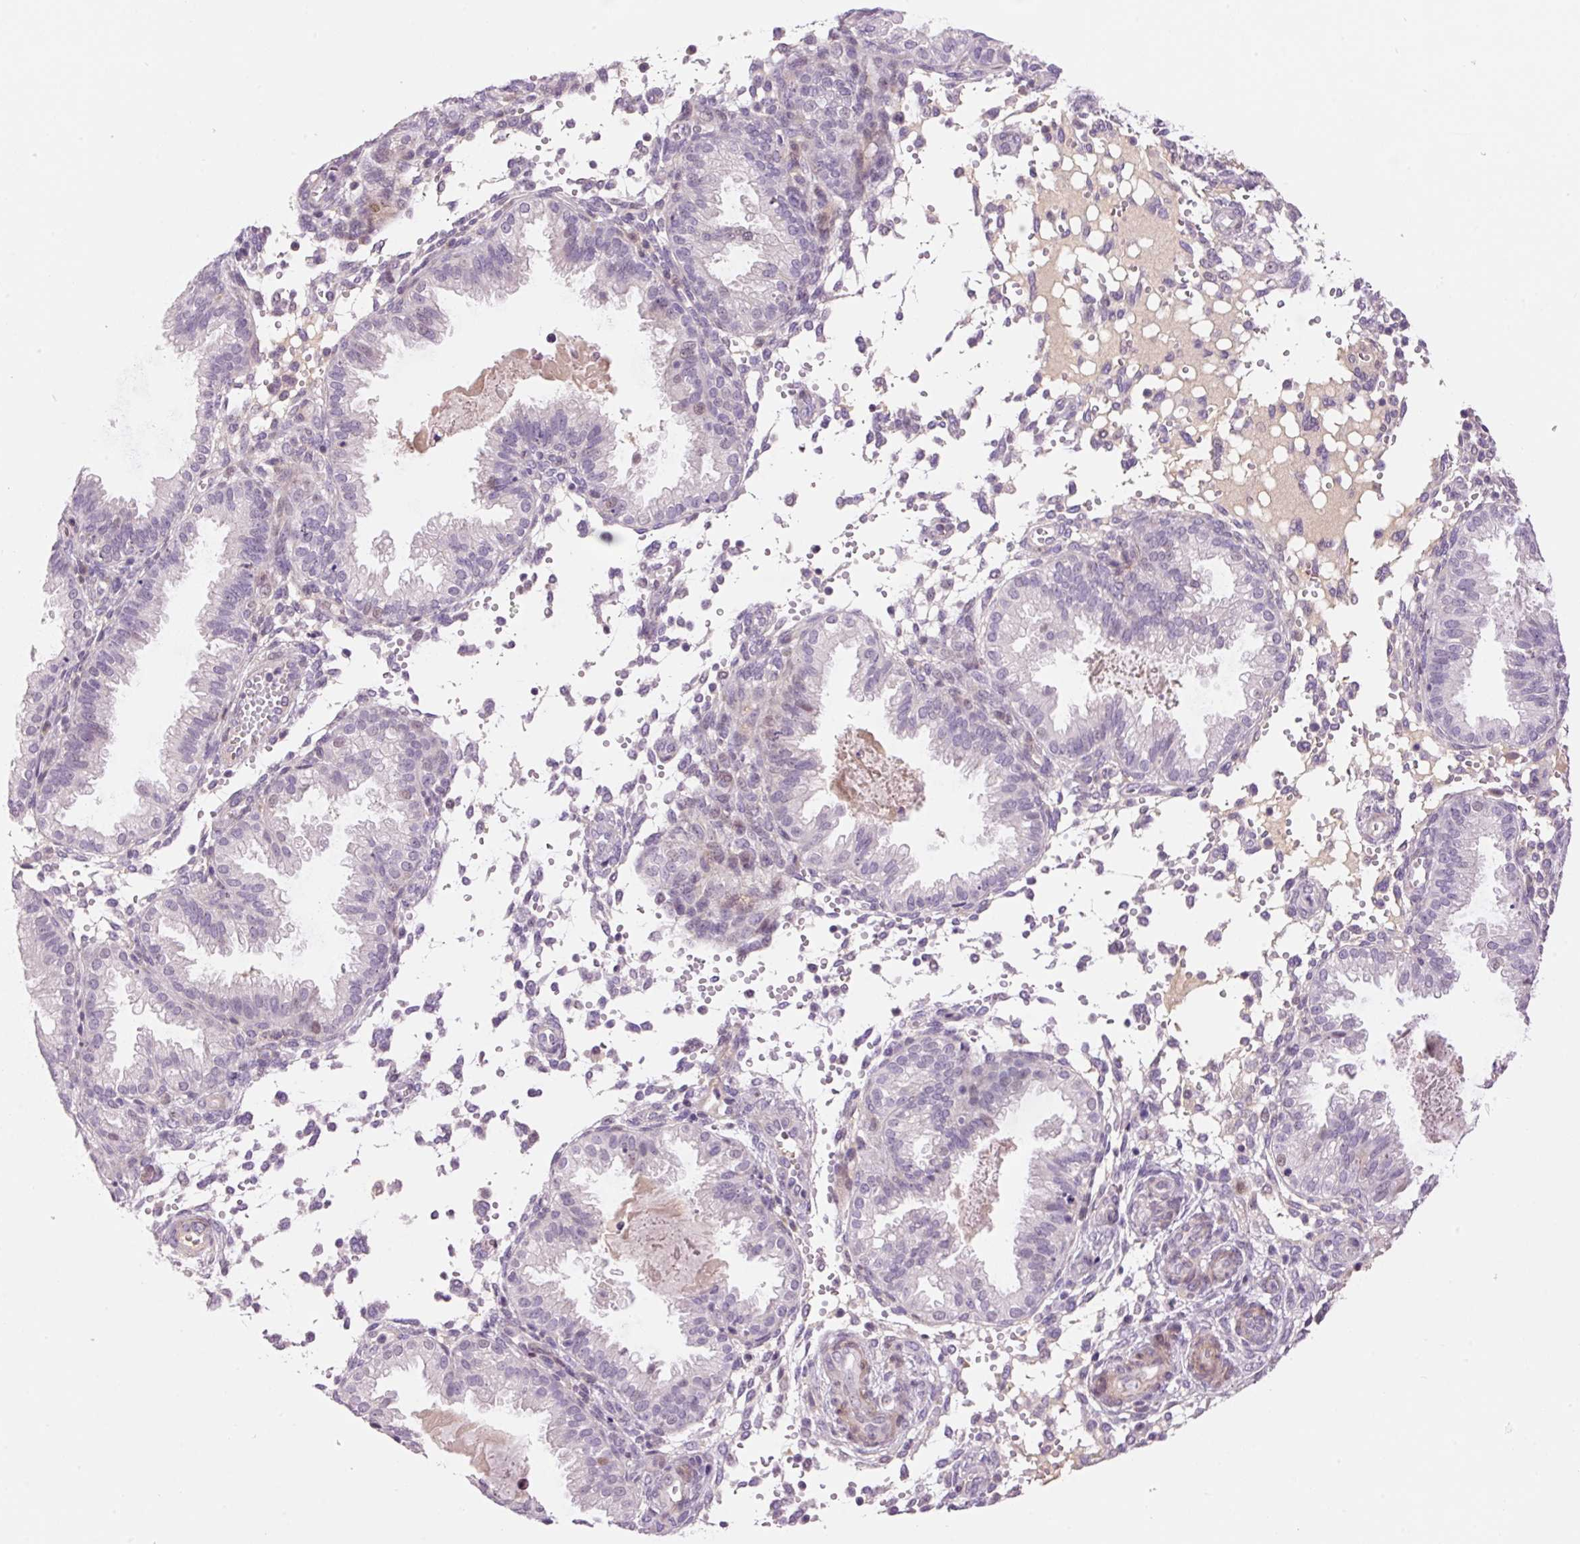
{"staining": {"intensity": "negative", "quantity": "none", "location": "none"}, "tissue": "endometrium", "cell_type": "Cells in endometrial stroma", "image_type": "normal", "snomed": [{"axis": "morphology", "description": "Normal tissue, NOS"}, {"axis": "topography", "description": "Endometrium"}], "caption": "Endometrium stained for a protein using IHC displays no staining cells in endometrial stroma.", "gene": "HNF1A", "patient": {"sex": "female", "age": 33}}